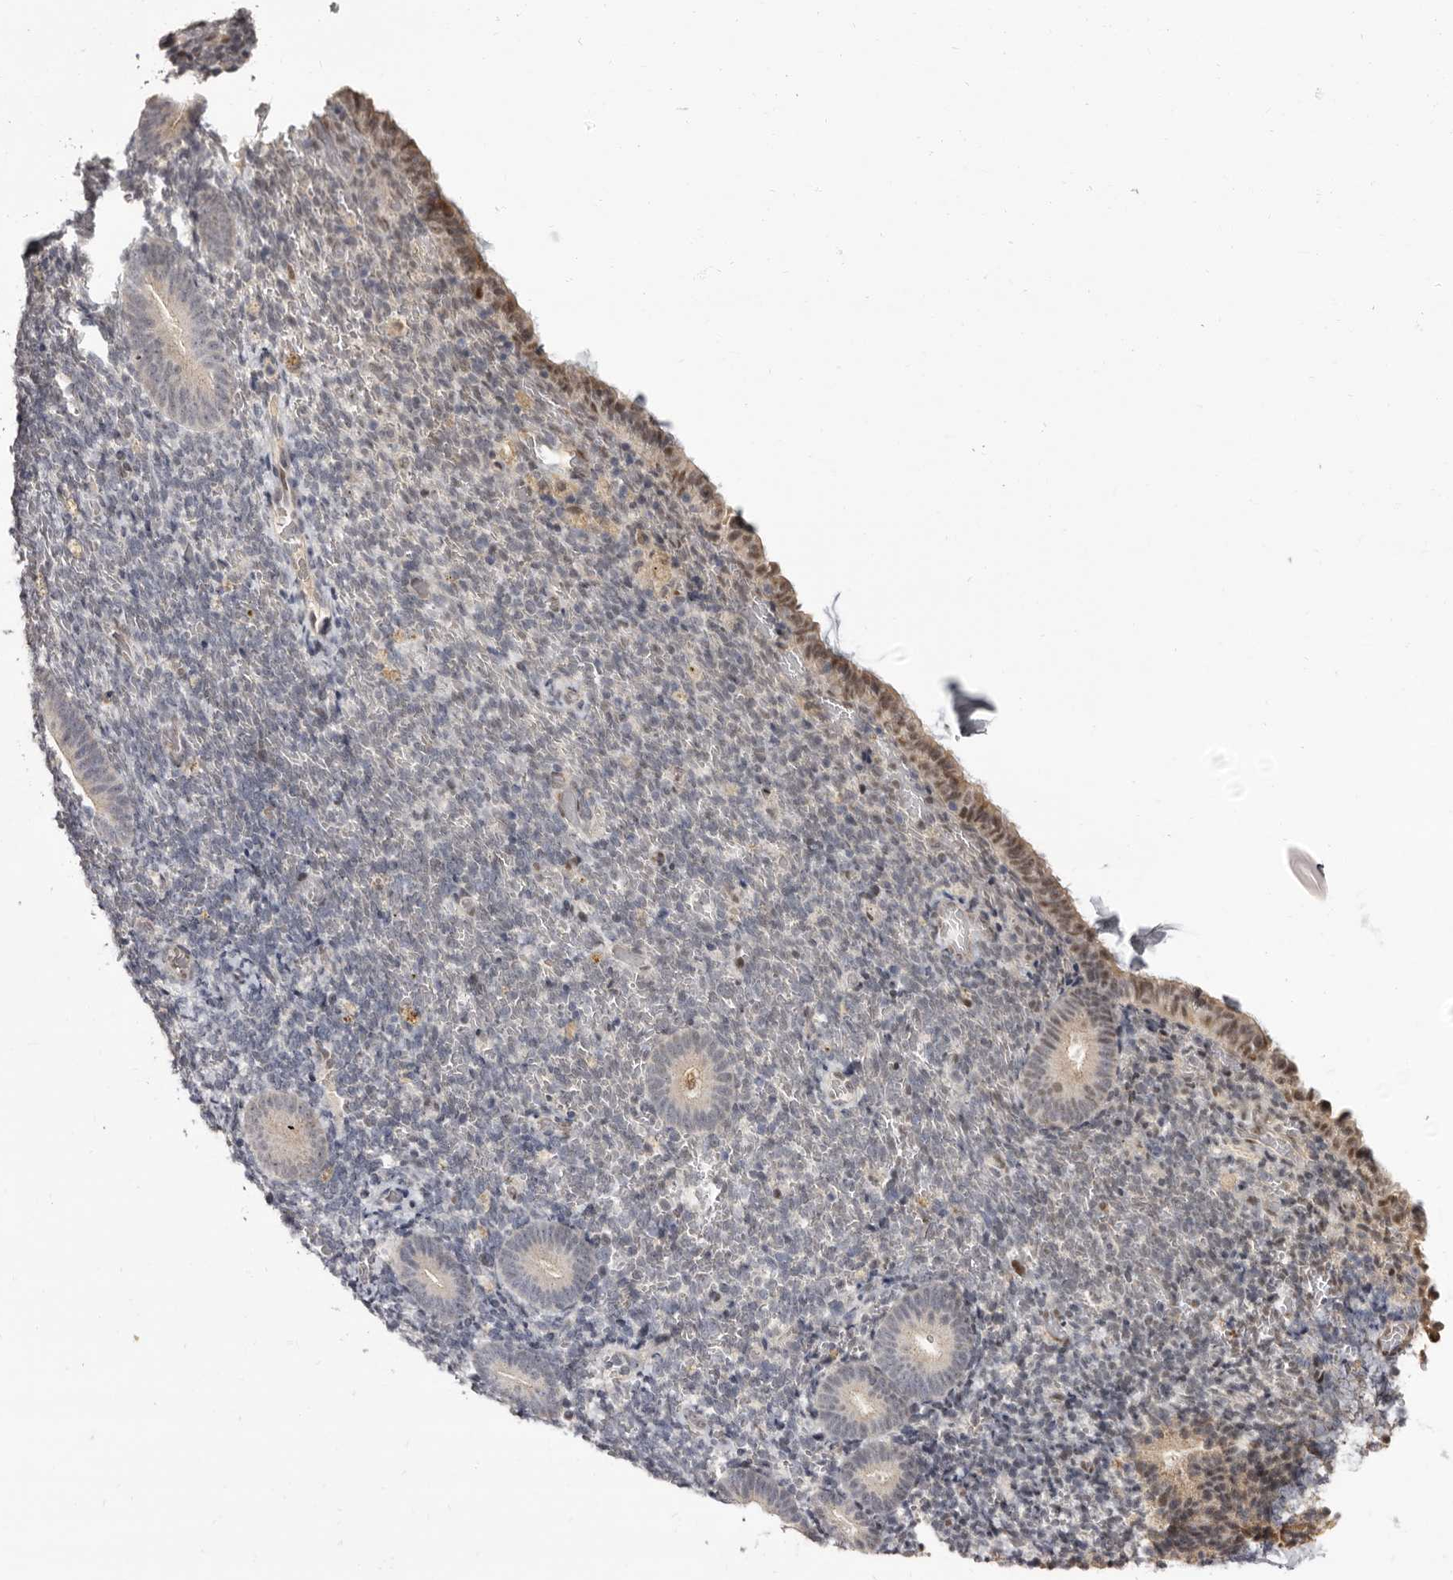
{"staining": {"intensity": "negative", "quantity": "none", "location": "none"}, "tissue": "endometrium", "cell_type": "Cells in endometrial stroma", "image_type": "normal", "snomed": [{"axis": "morphology", "description": "Normal tissue, NOS"}, {"axis": "topography", "description": "Endometrium"}], "caption": "The histopathology image exhibits no staining of cells in endometrial stroma in benign endometrium.", "gene": "ZNF326", "patient": {"sex": "female", "age": 51}}